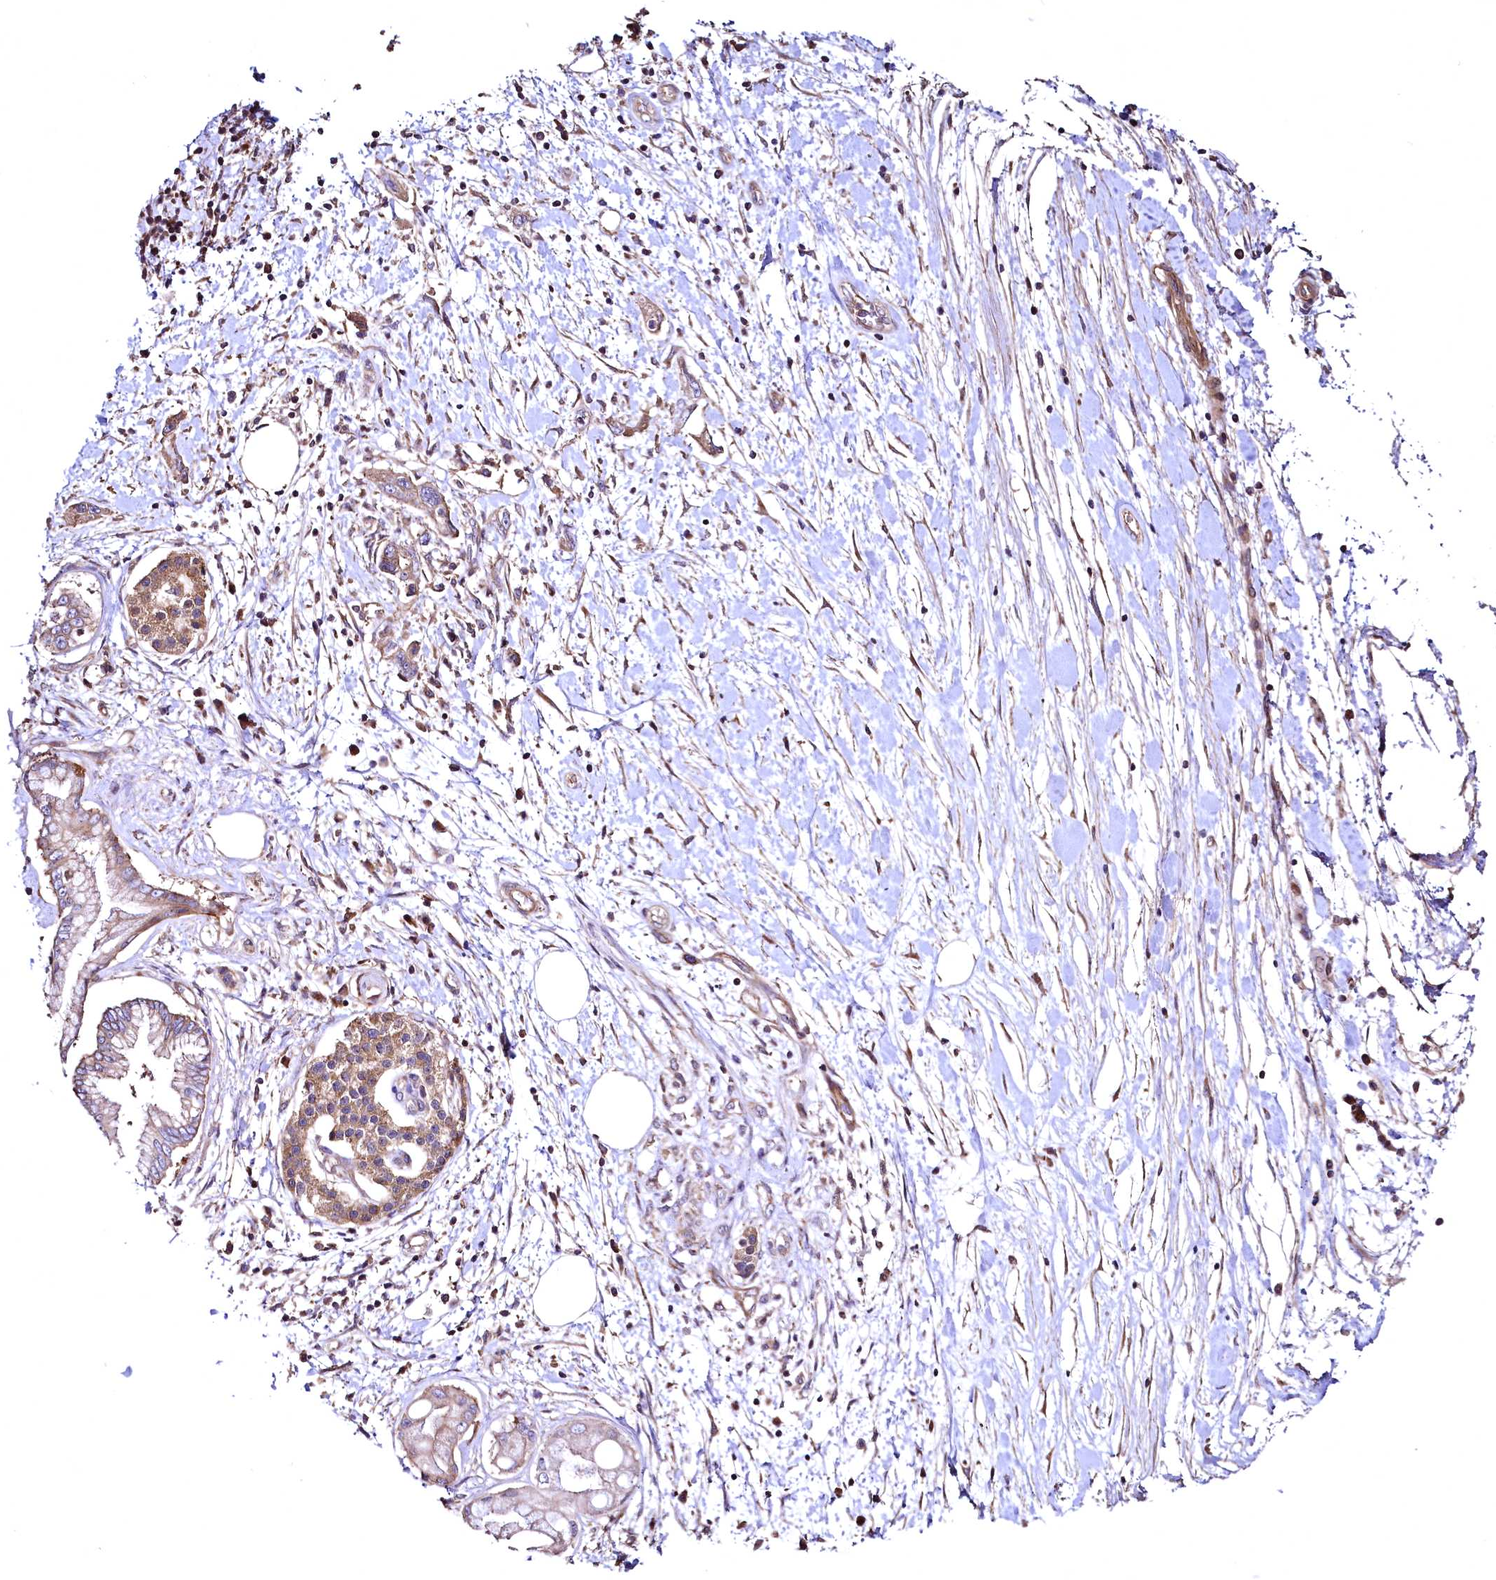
{"staining": {"intensity": "moderate", "quantity": ">75%", "location": "cytoplasmic/membranous"}, "tissue": "pancreatic cancer", "cell_type": "Tumor cells", "image_type": "cancer", "snomed": [{"axis": "morphology", "description": "Adenocarcinoma, NOS"}, {"axis": "topography", "description": "Pancreas"}], "caption": "Protein expression analysis of human adenocarcinoma (pancreatic) reveals moderate cytoplasmic/membranous expression in approximately >75% of tumor cells.", "gene": "TBCEL", "patient": {"sex": "female", "age": 73}}